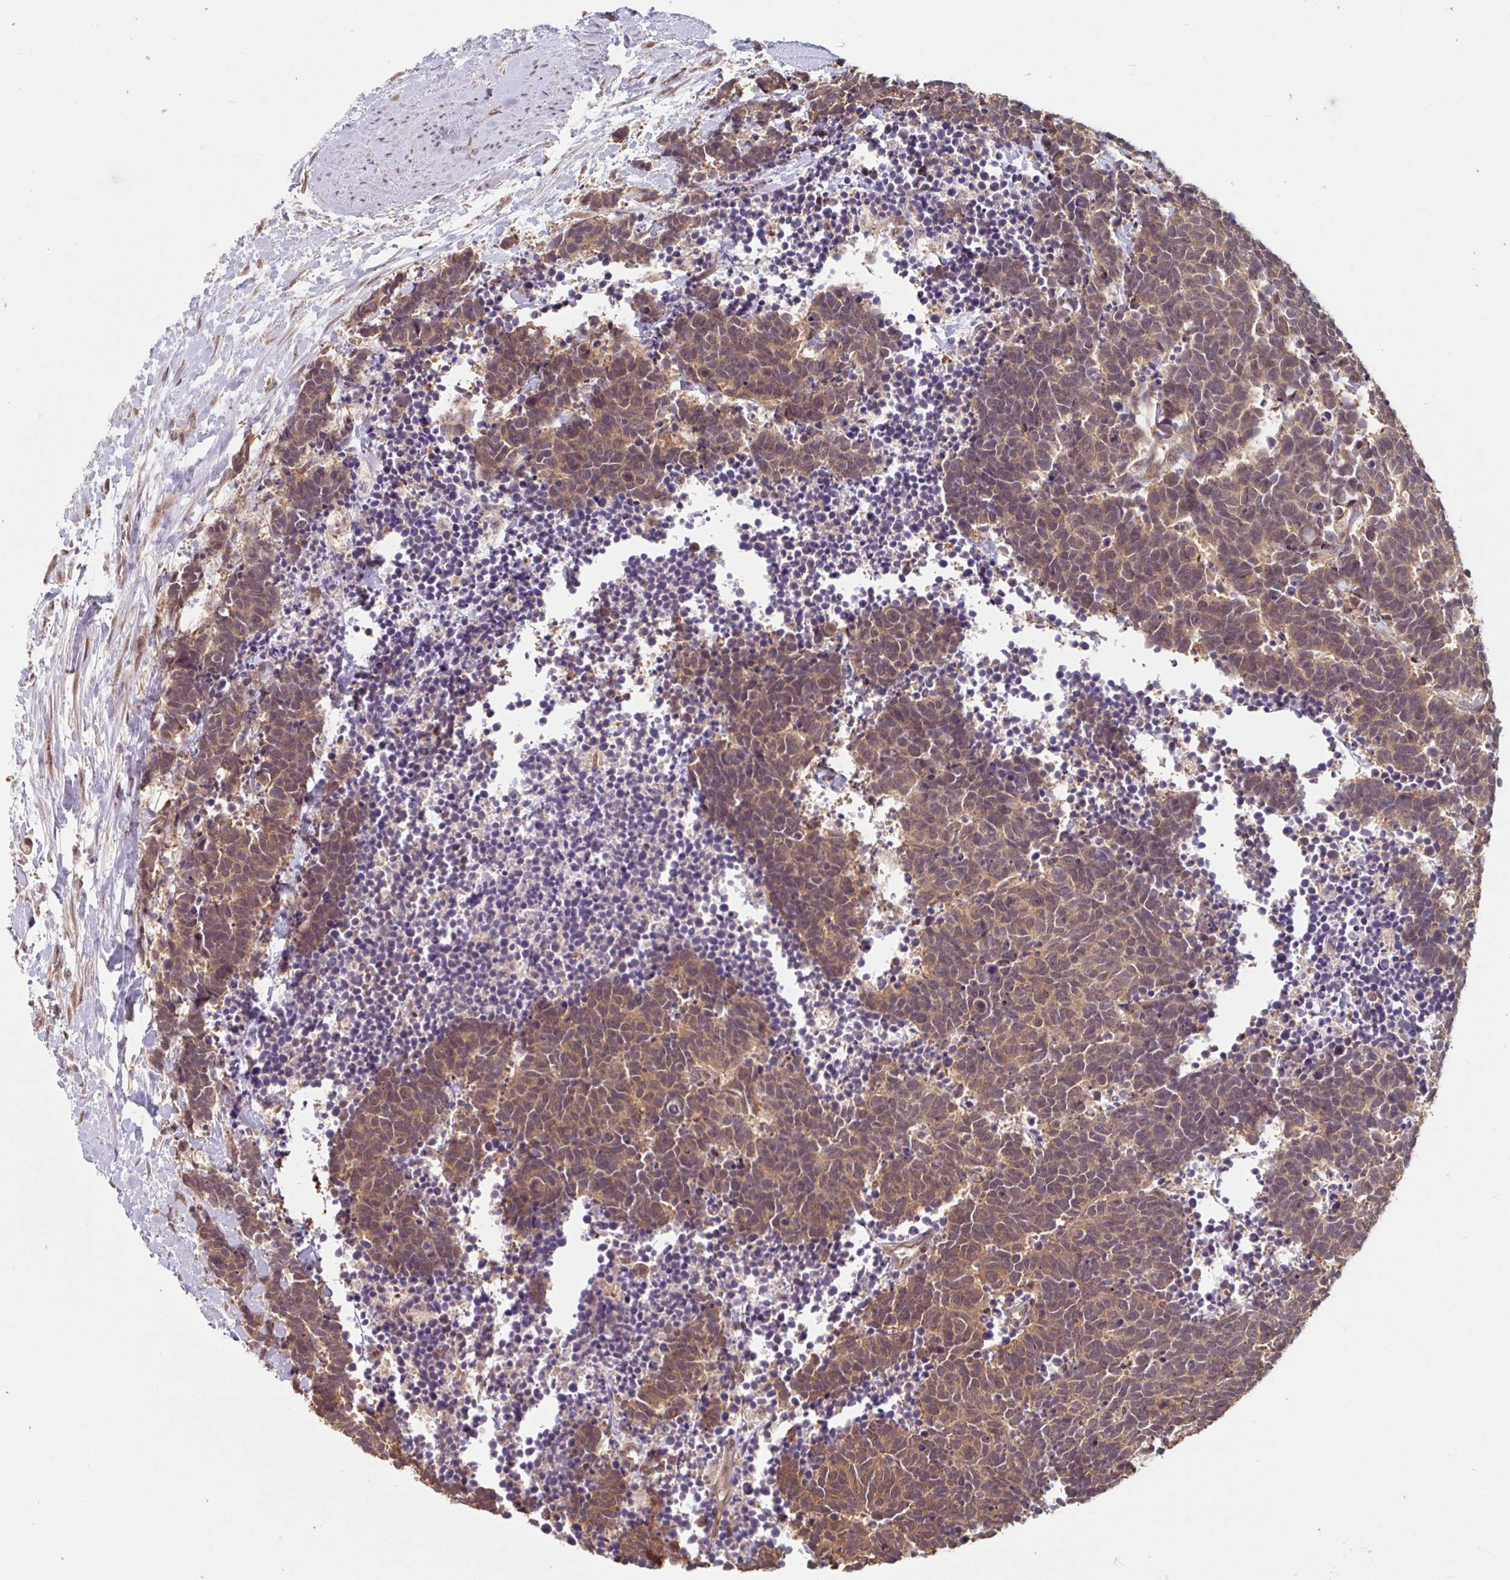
{"staining": {"intensity": "moderate", "quantity": ">75%", "location": "cytoplasmic/membranous"}, "tissue": "carcinoid", "cell_type": "Tumor cells", "image_type": "cancer", "snomed": [{"axis": "morphology", "description": "Carcinoma, NOS"}, {"axis": "morphology", "description": "Carcinoid, malignant, NOS"}, {"axis": "topography", "description": "Prostate"}], "caption": "Carcinoid stained for a protein (brown) displays moderate cytoplasmic/membranous positive expression in about >75% of tumor cells.", "gene": "STYXL1", "patient": {"sex": "male", "age": 57}}